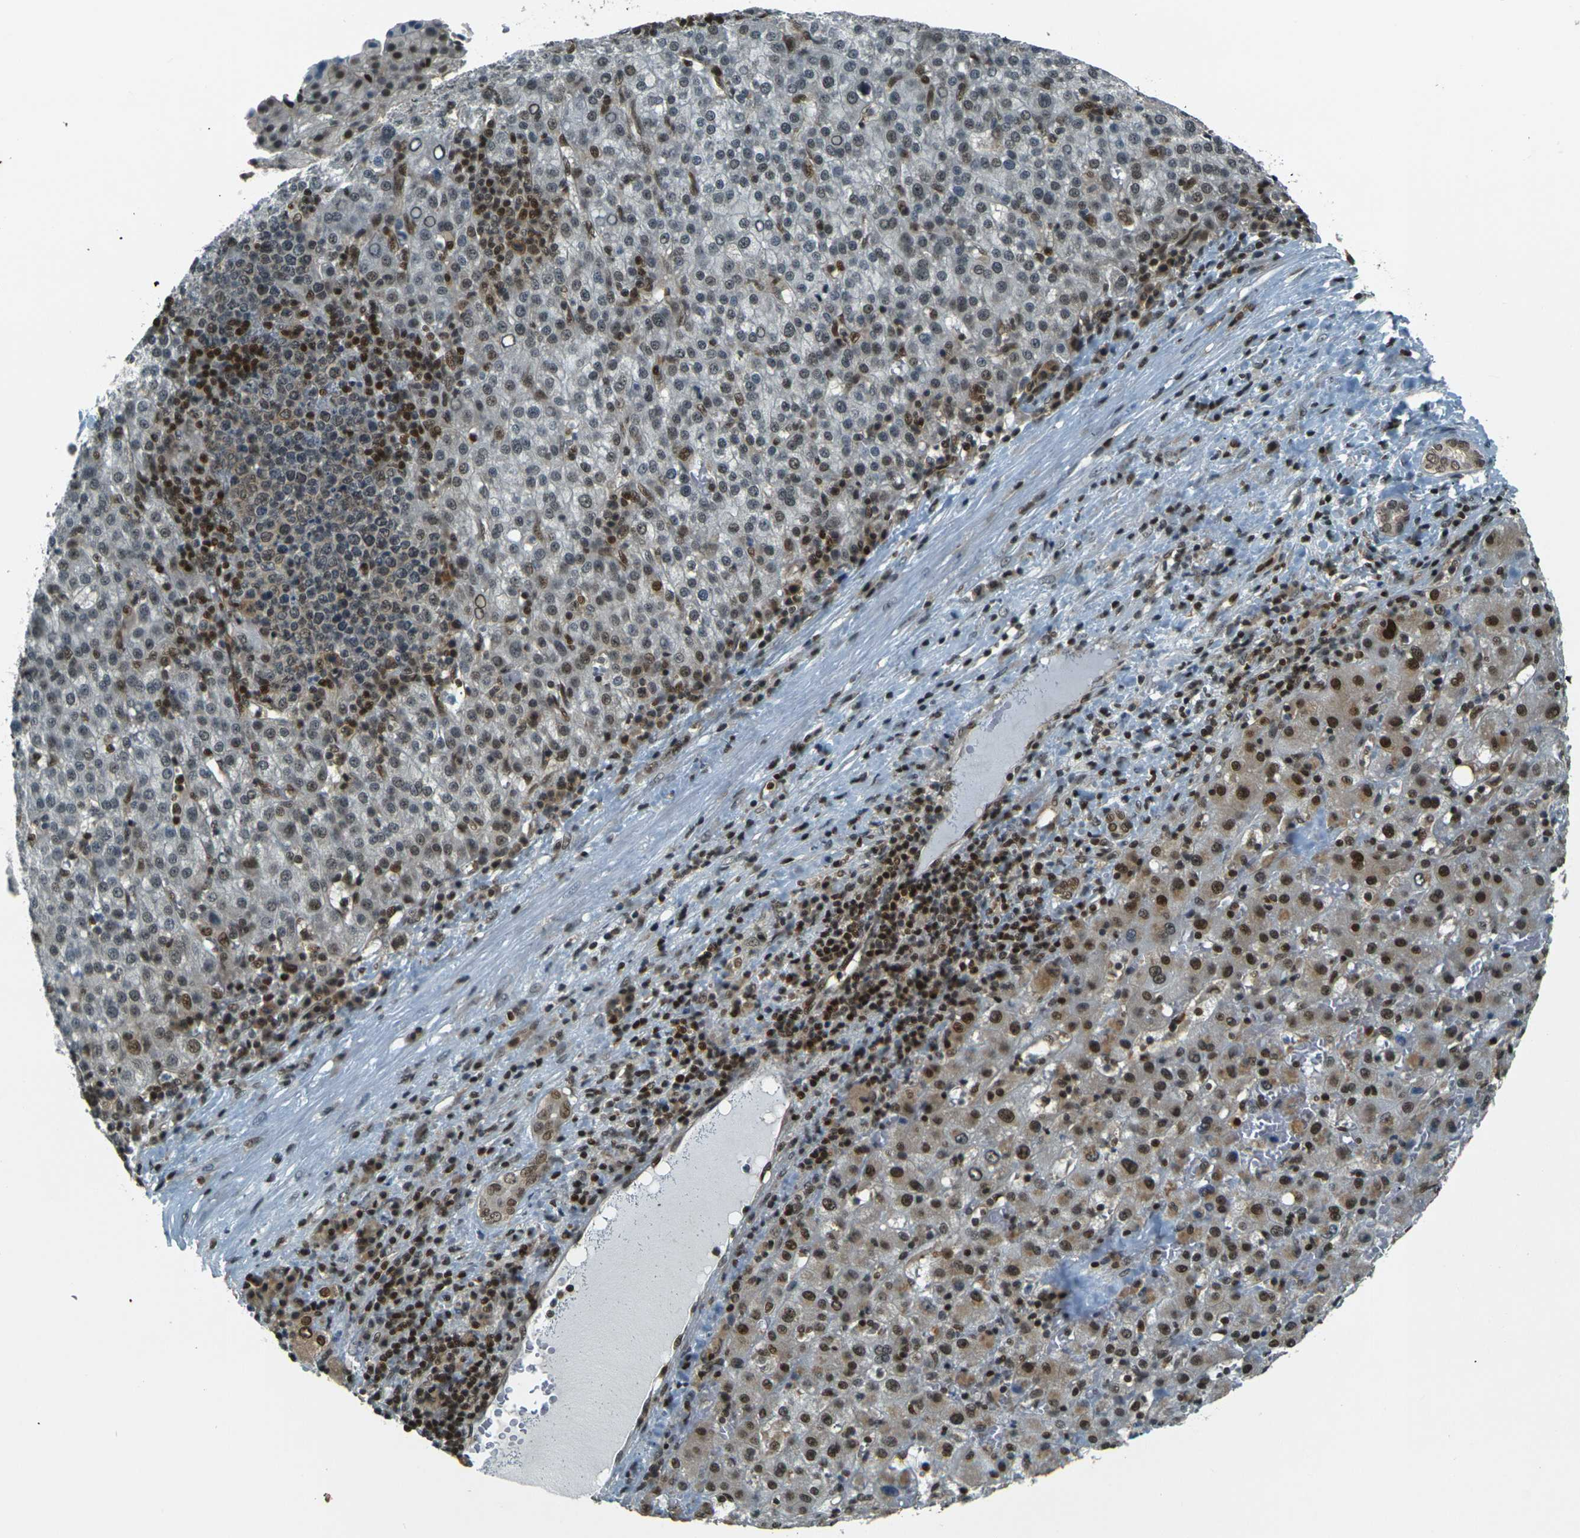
{"staining": {"intensity": "strong", "quantity": "25%-75%", "location": "nuclear"}, "tissue": "liver cancer", "cell_type": "Tumor cells", "image_type": "cancer", "snomed": [{"axis": "morphology", "description": "Carcinoma, Hepatocellular, NOS"}, {"axis": "topography", "description": "Liver"}], "caption": "A brown stain highlights strong nuclear positivity of a protein in human liver cancer tumor cells.", "gene": "NHEJ1", "patient": {"sex": "female", "age": 58}}